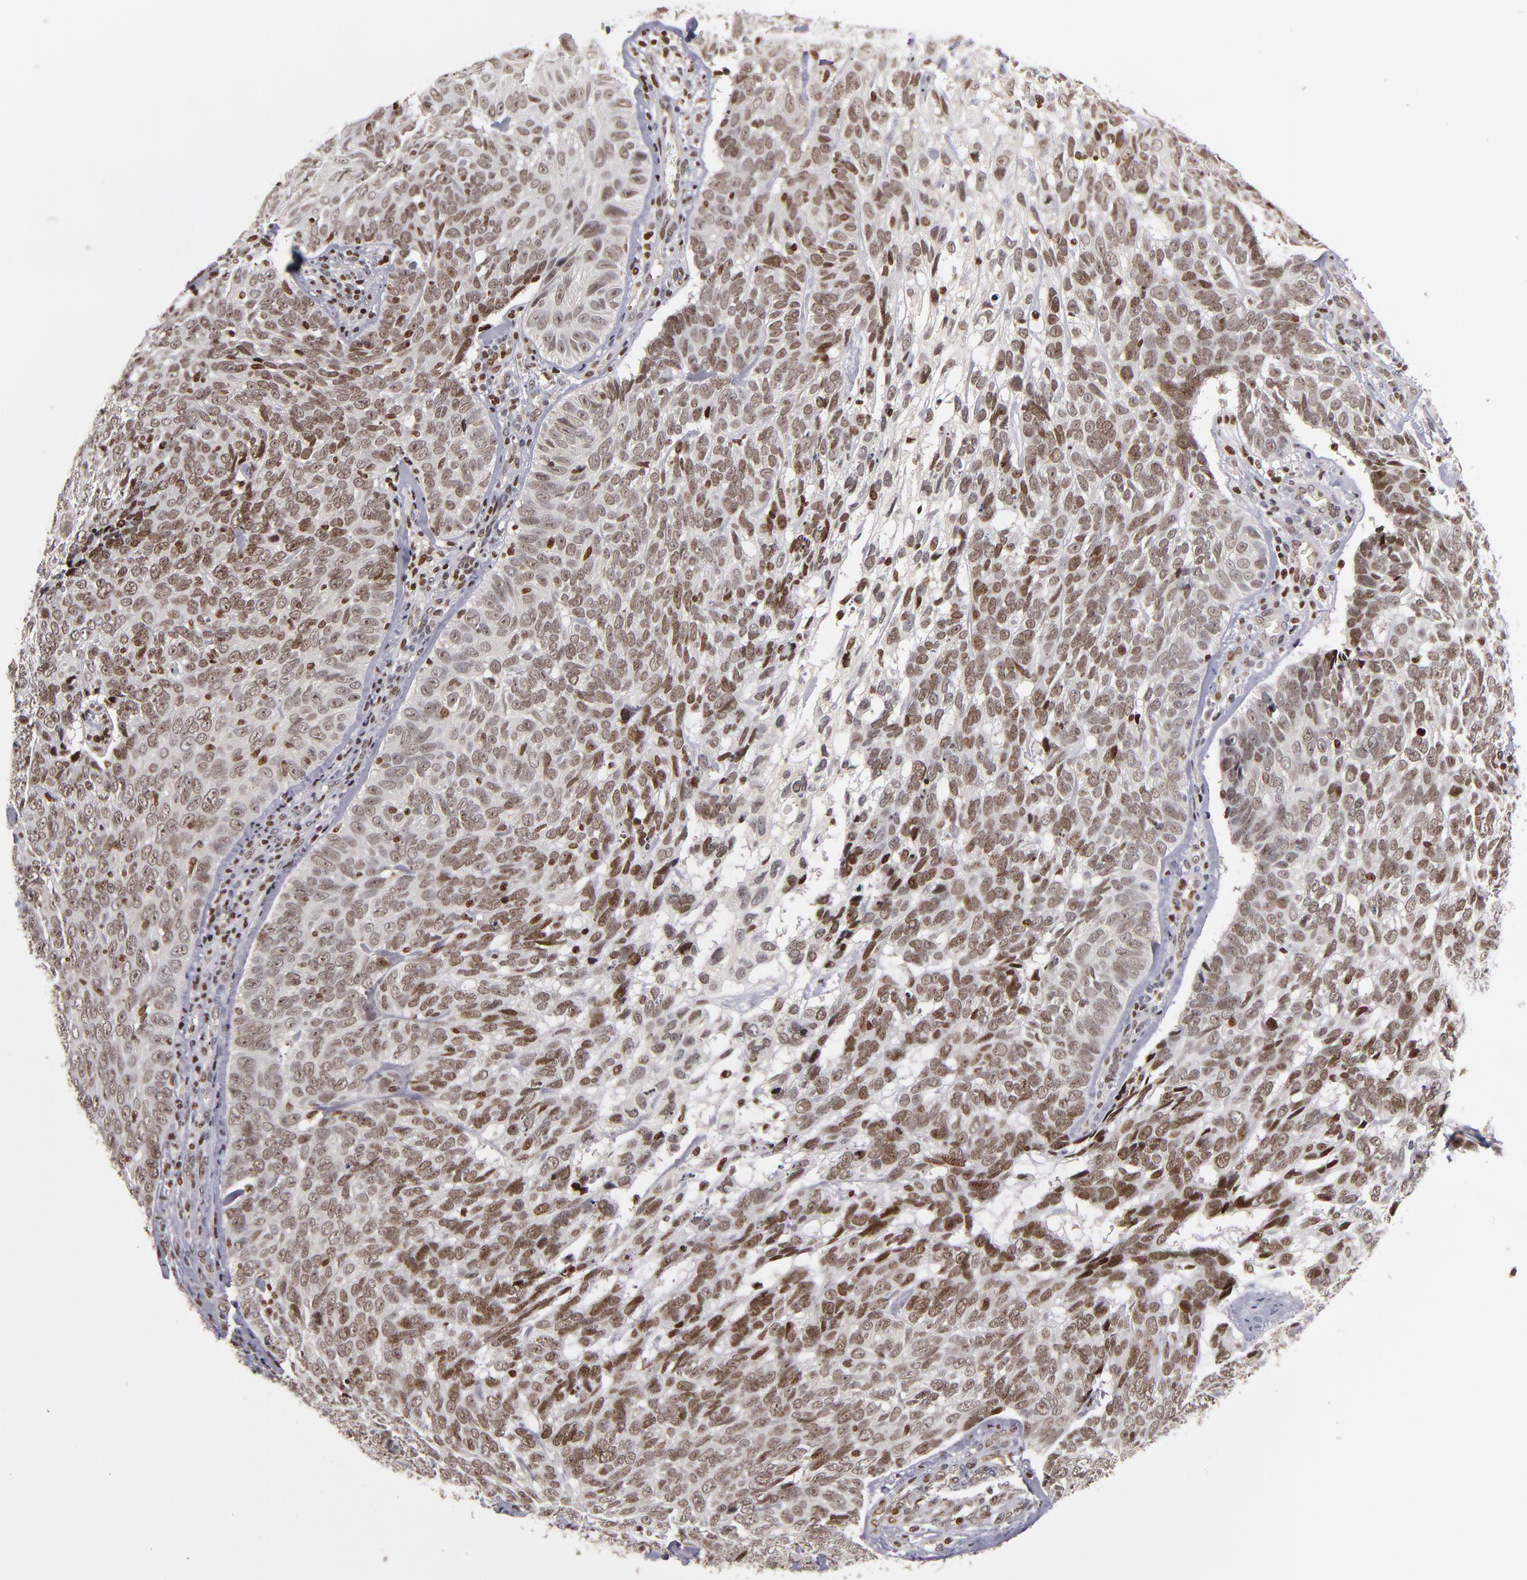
{"staining": {"intensity": "moderate", "quantity": ">75%", "location": "nuclear"}, "tissue": "skin cancer", "cell_type": "Tumor cells", "image_type": "cancer", "snomed": [{"axis": "morphology", "description": "Basal cell carcinoma"}, {"axis": "topography", "description": "Skin"}], "caption": "IHC micrograph of neoplastic tissue: human skin cancer stained using IHC reveals medium levels of moderate protein expression localized specifically in the nuclear of tumor cells, appearing as a nuclear brown color.", "gene": "KDM6A", "patient": {"sex": "male", "age": 72}}